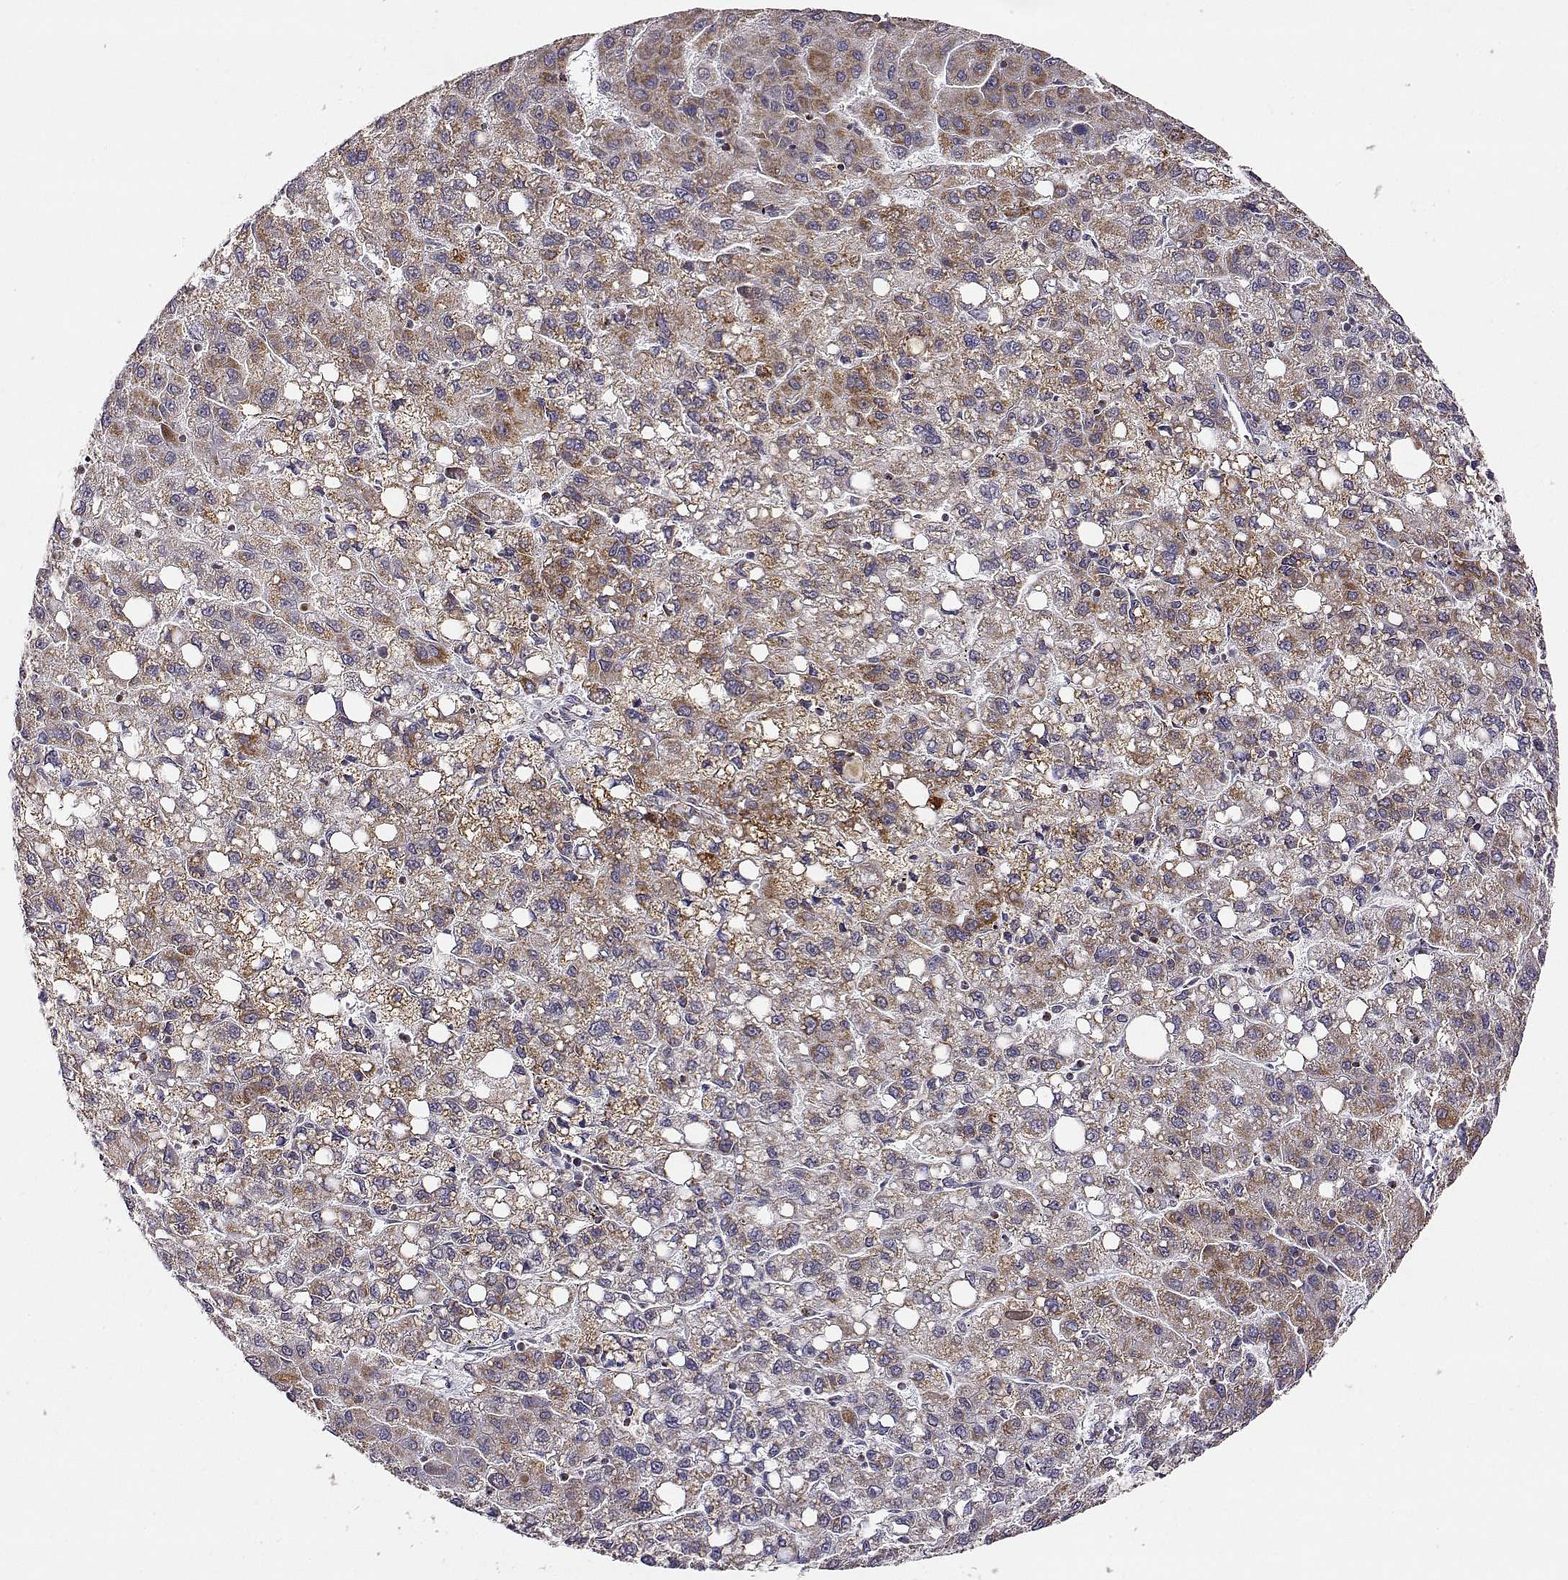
{"staining": {"intensity": "moderate", "quantity": "25%-75%", "location": "cytoplasmic/membranous"}, "tissue": "liver cancer", "cell_type": "Tumor cells", "image_type": "cancer", "snomed": [{"axis": "morphology", "description": "Carcinoma, Hepatocellular, NOS"}, {"axis": "topography", "description": "Liver"}], "caption": "Immunohistochemistry image of liver hepatocellular carcinoma stained for a protein (brown), which demonstrates medium levels of moderate cytoplasmic/membranous positivity in about 25%-75% of tumor cells.", "gene": "EXOG", "patient": {"sex": "female", "age": 82}}